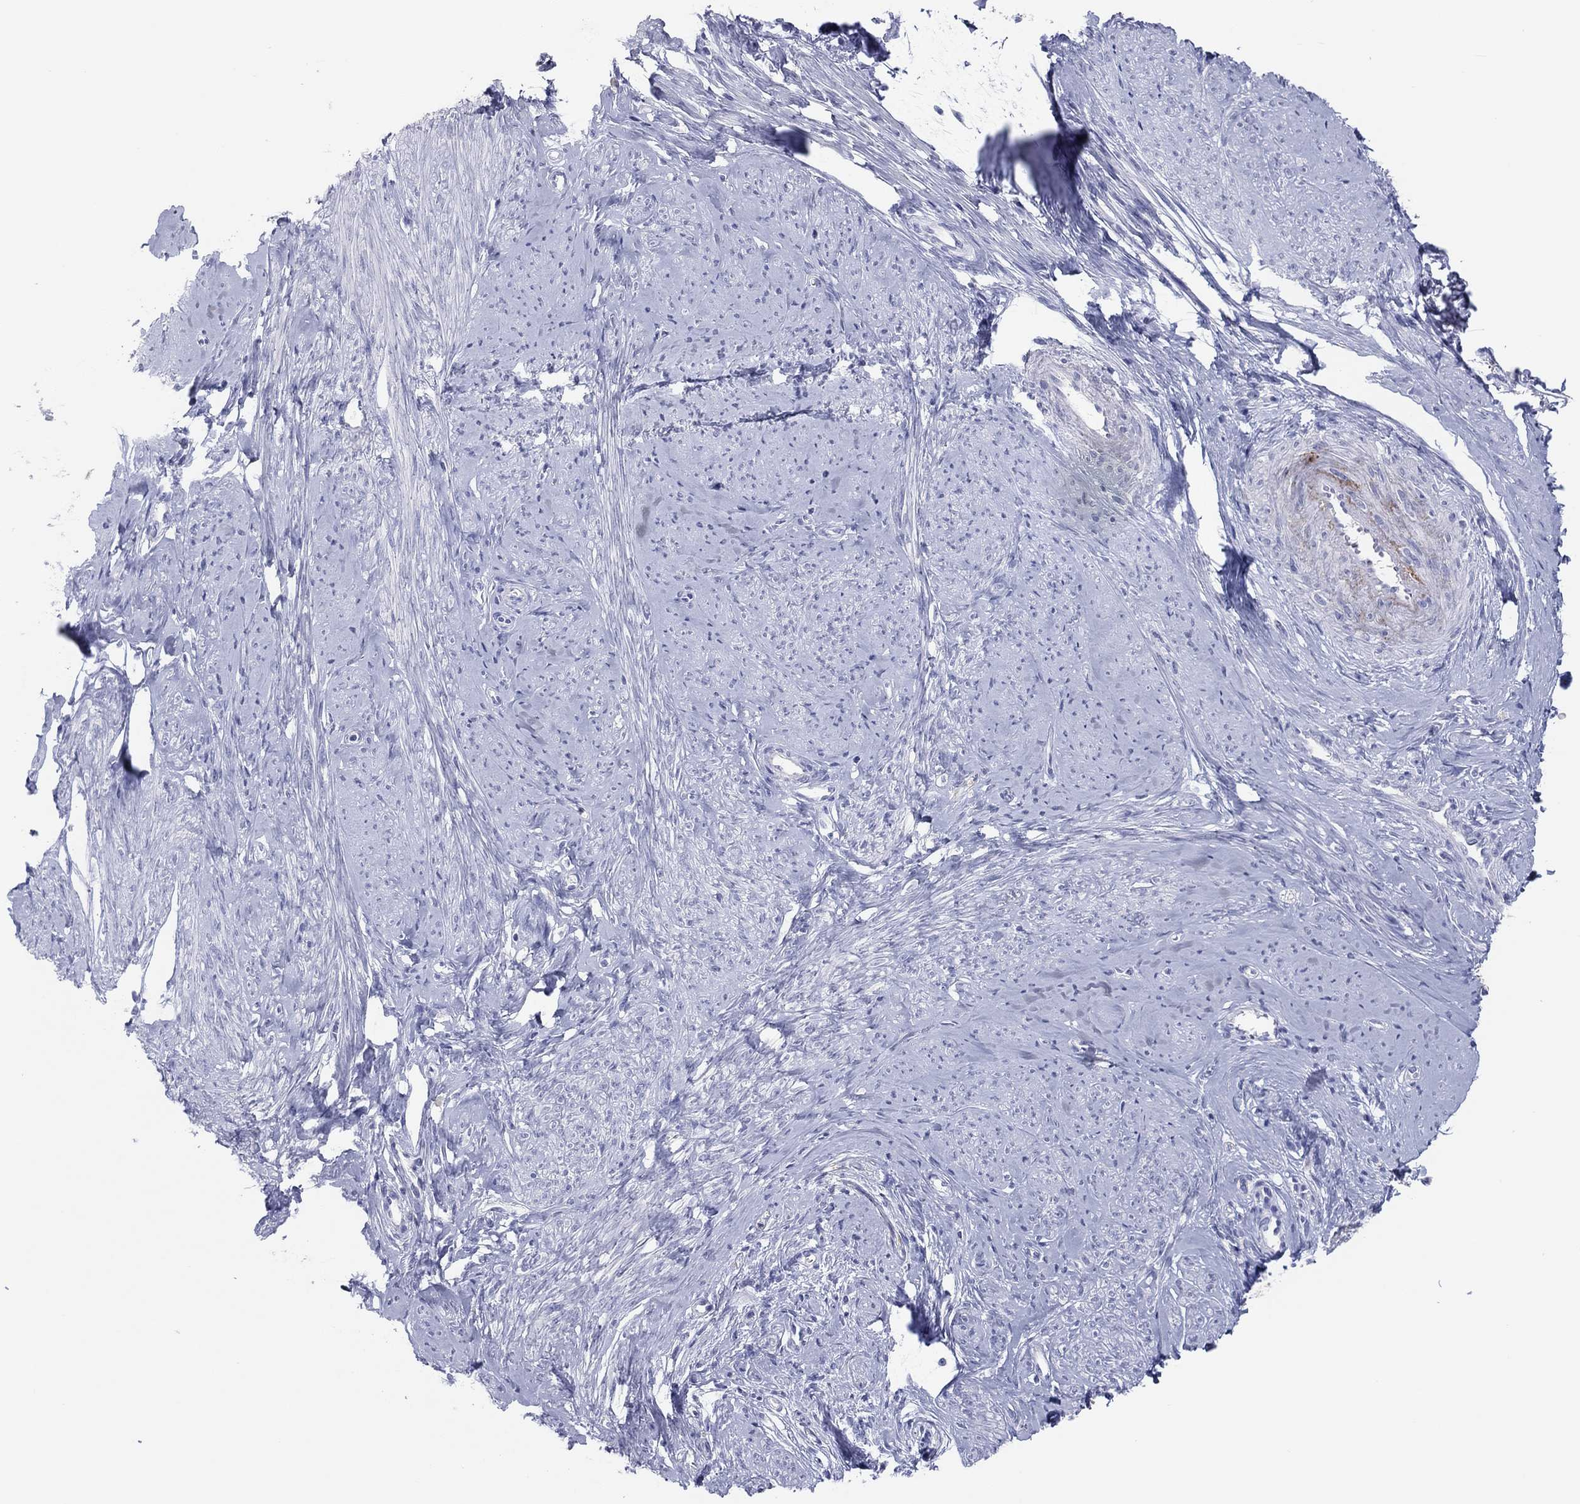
{"staining": {"intensity": "negative", "quantity": "none", "location": "none"}, "tissue": "smooth muscle", "cell_type": "Smooth muscle cells", "image_type": "normal", "snomed": [{"axis": "morphology", "description": "Normal tissue, NOS"}, {"axis": "topography", "description": "Smooth muscle"}], "caption": "Histopathology image shows no protein positivity in smooth muscle cells of benign smooth muscle. Nuclei are stained in blue.", "gene": "CPNE6", "patient": {"sex": "female", "age": 48}}